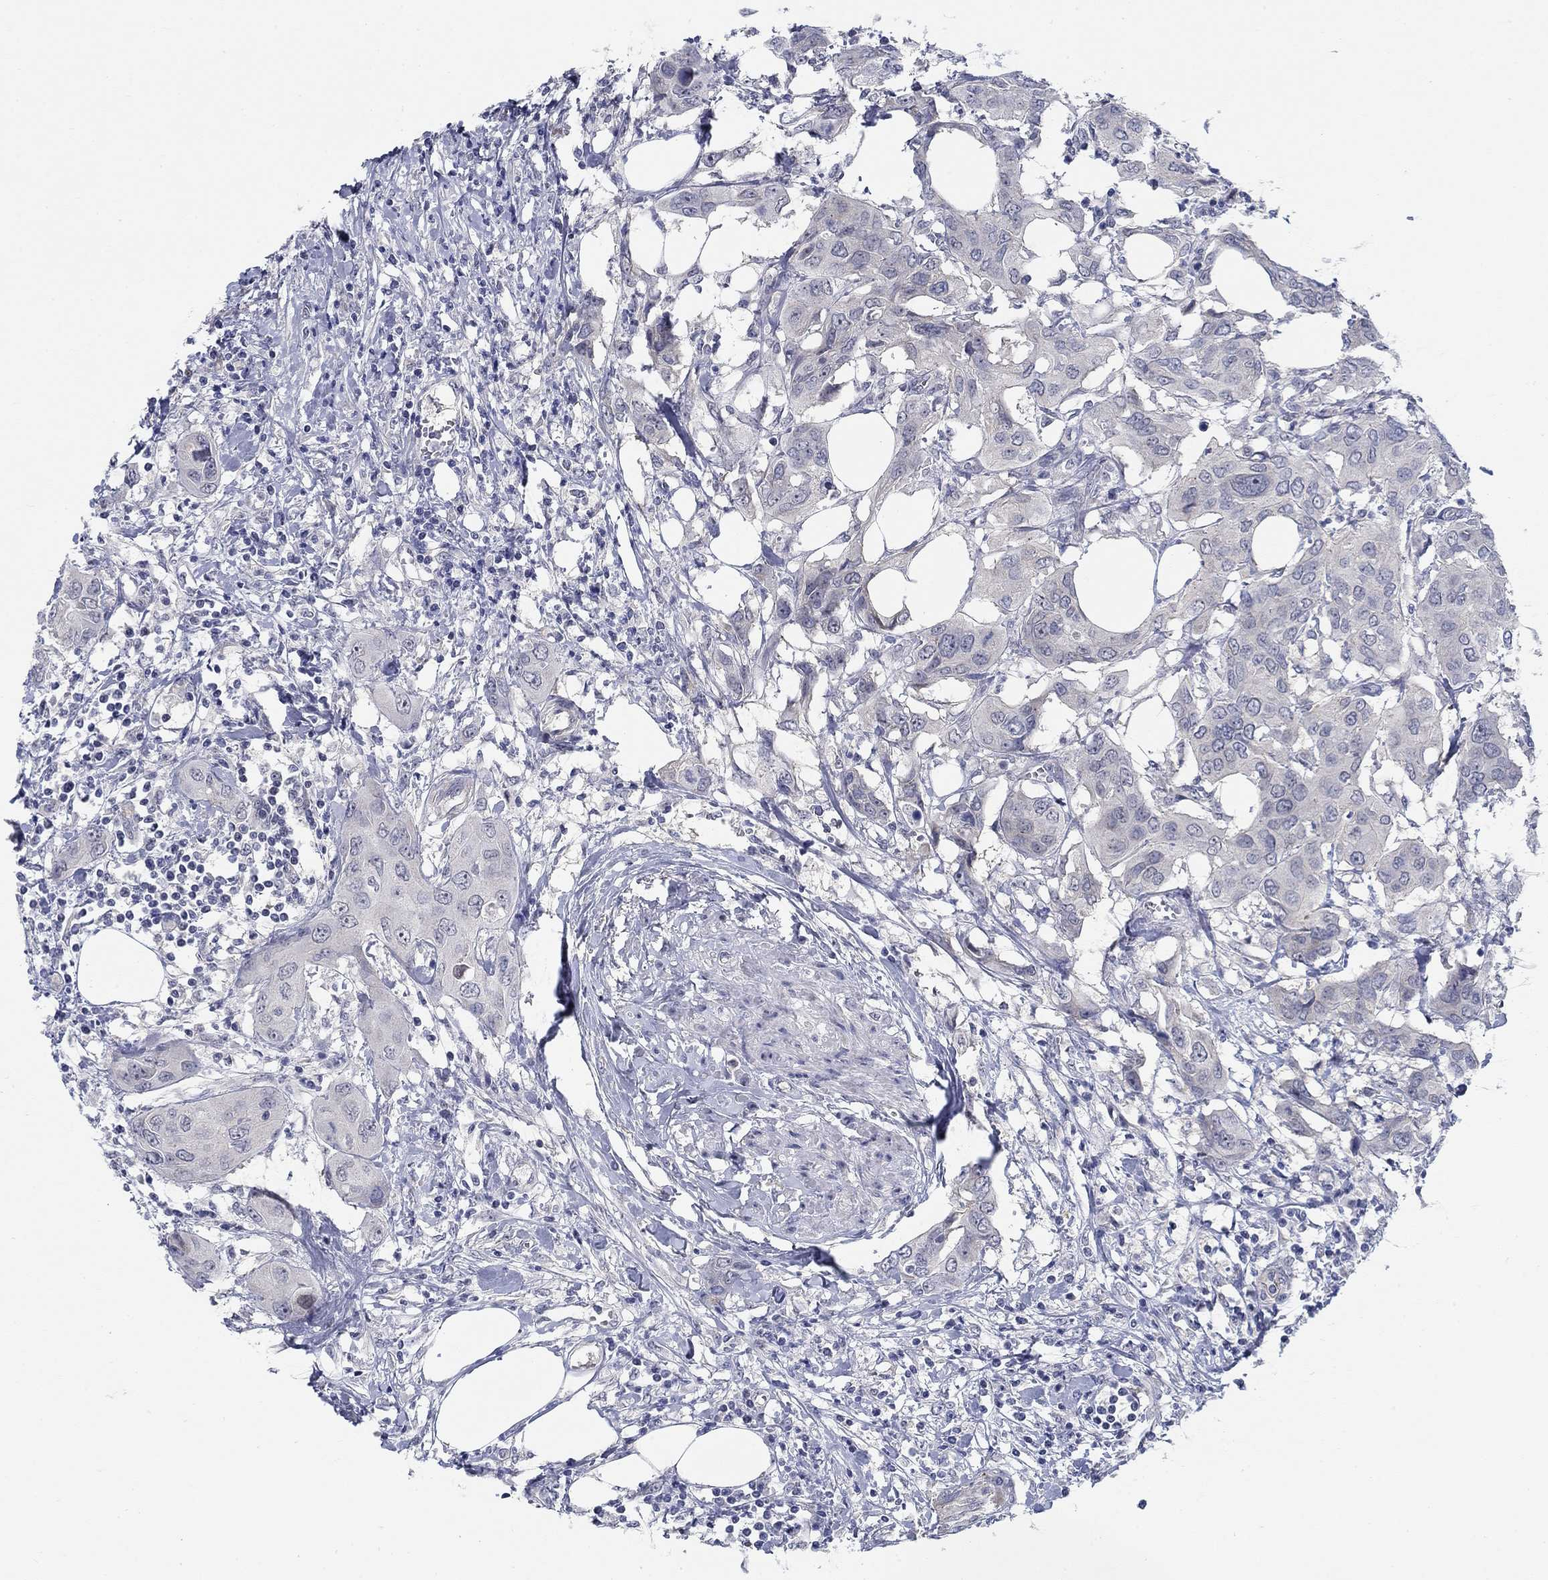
{"staining": {"intensity": "negative", "quantity": "none", "location": "none"}, "tissue": "urothelial cancer", "cell_type": "Tumor cells", "image_type": "cancer", "snomed": [{"axis": "morphology", "description": "Urothelial carcinoma, NOS"}, {"axis": "morphology", "description": "Urothelial carcinoma, High grade"}, {"axis": "topography", "description": "Urinary bladder"}], "caption": "Urothelial cancer was stained to show a protein in brown. There is no significant positivity in tumor cells.", "gene": "SMIM18", "patient": {"sex": "male", "age": 63}}